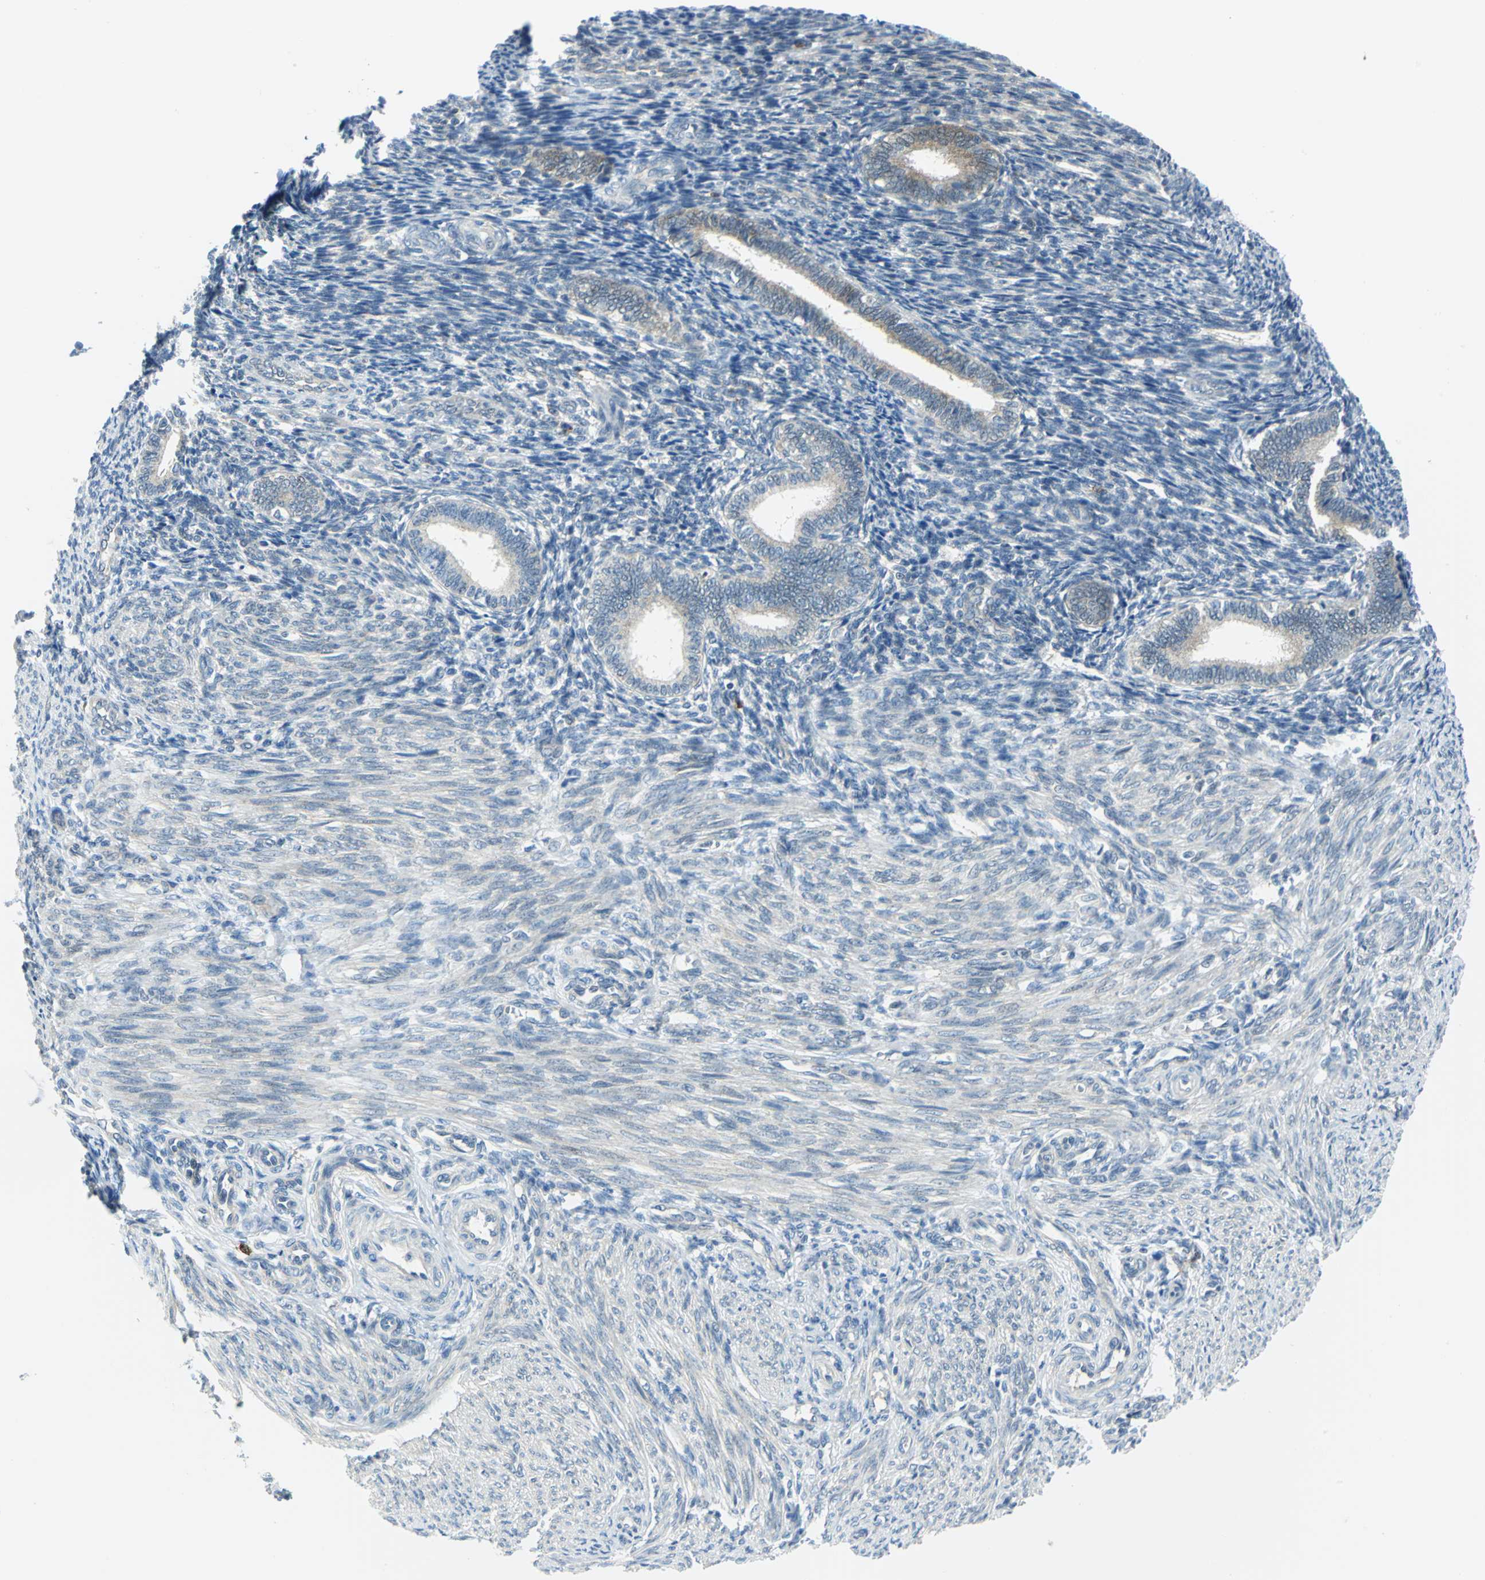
{"staining": {"intensity": "negative", "quantity": "none", "location": "none"}, "tissue": "endometrium", "cell_type": "Cells in endometrial stroma", "image_type": "normal", "snomed": [{"axis": "morphology", "description": "Normal tissue, NOS"}, {"axis": "topography", "description": "Endometrium"}], "caption": "High magnification brightfield microscopy of benign endometrium stained with DAB (3,3'-diaminobenzidine) (brown) and counterstained with hematoxylin (blue): cells in endometrial stroma show no significant staining. (Brightfield microscopy of DAB (3,3'-diaminobenzidine) immunohistochemistry at high magnification).", "gene": "ALDOA", "patient": {"sex": "female", "age": 27}}